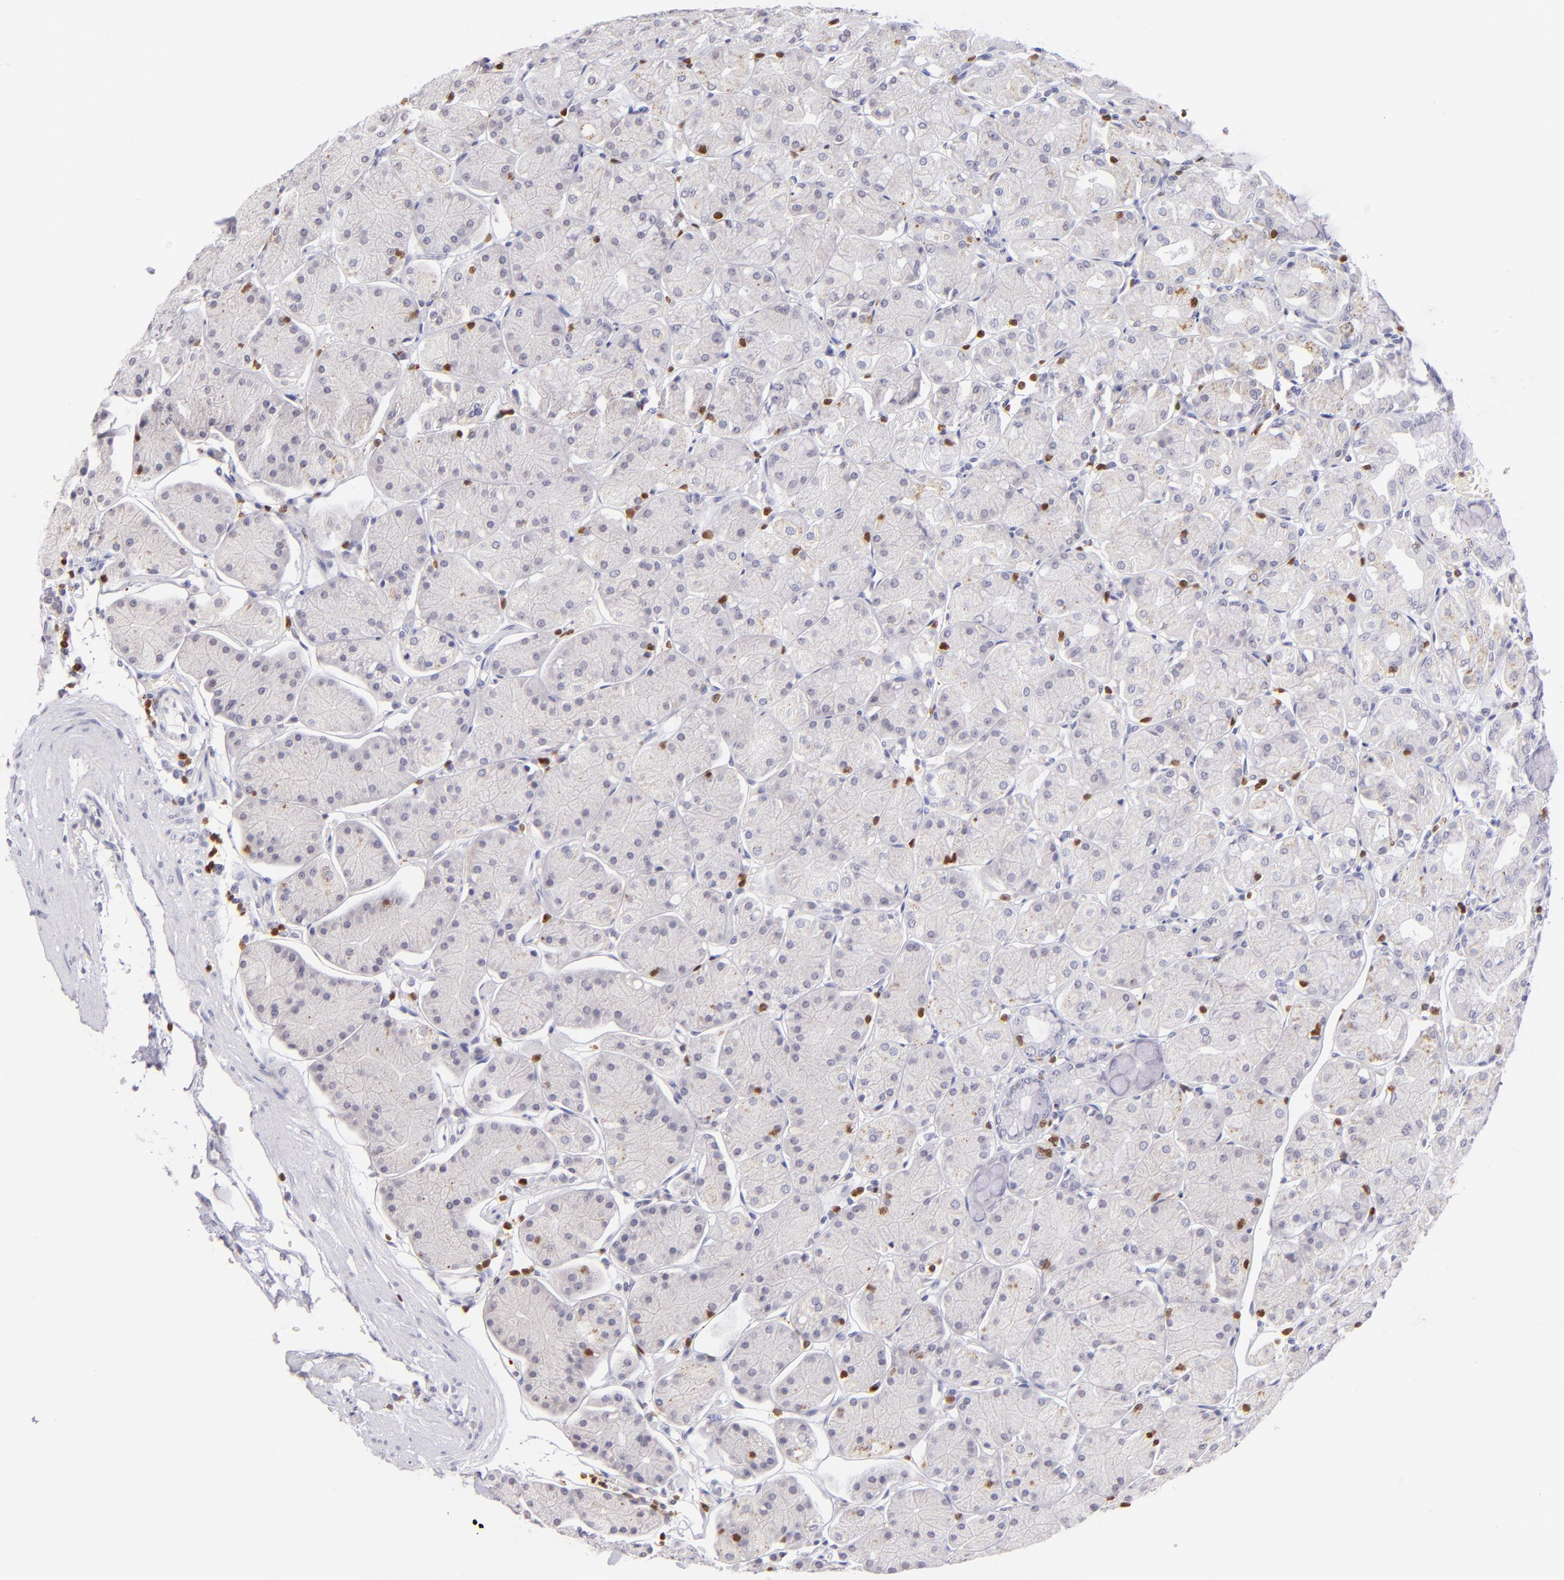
{"staining": {"intensity": "negative", "quantity": "none", "location": "none"}, "tissue": "stomach", "cell_type": "Glandular cells", "image_type": "normal", "snomed": [{"axis": "morphology", "description": "Normal tissue, NOS"}, {"axis": "topography", "description": "Stomach, upper"}, {"axis": "topography", "description": "Stomach"}], "caption": "High power microscopy histopathology image of an immunohistochemistry image of unremarkable stomach, revealing no significant expression in glandular cells.", "gene": "ZAP70", "patient": {"sex": "male", "age": 76}}